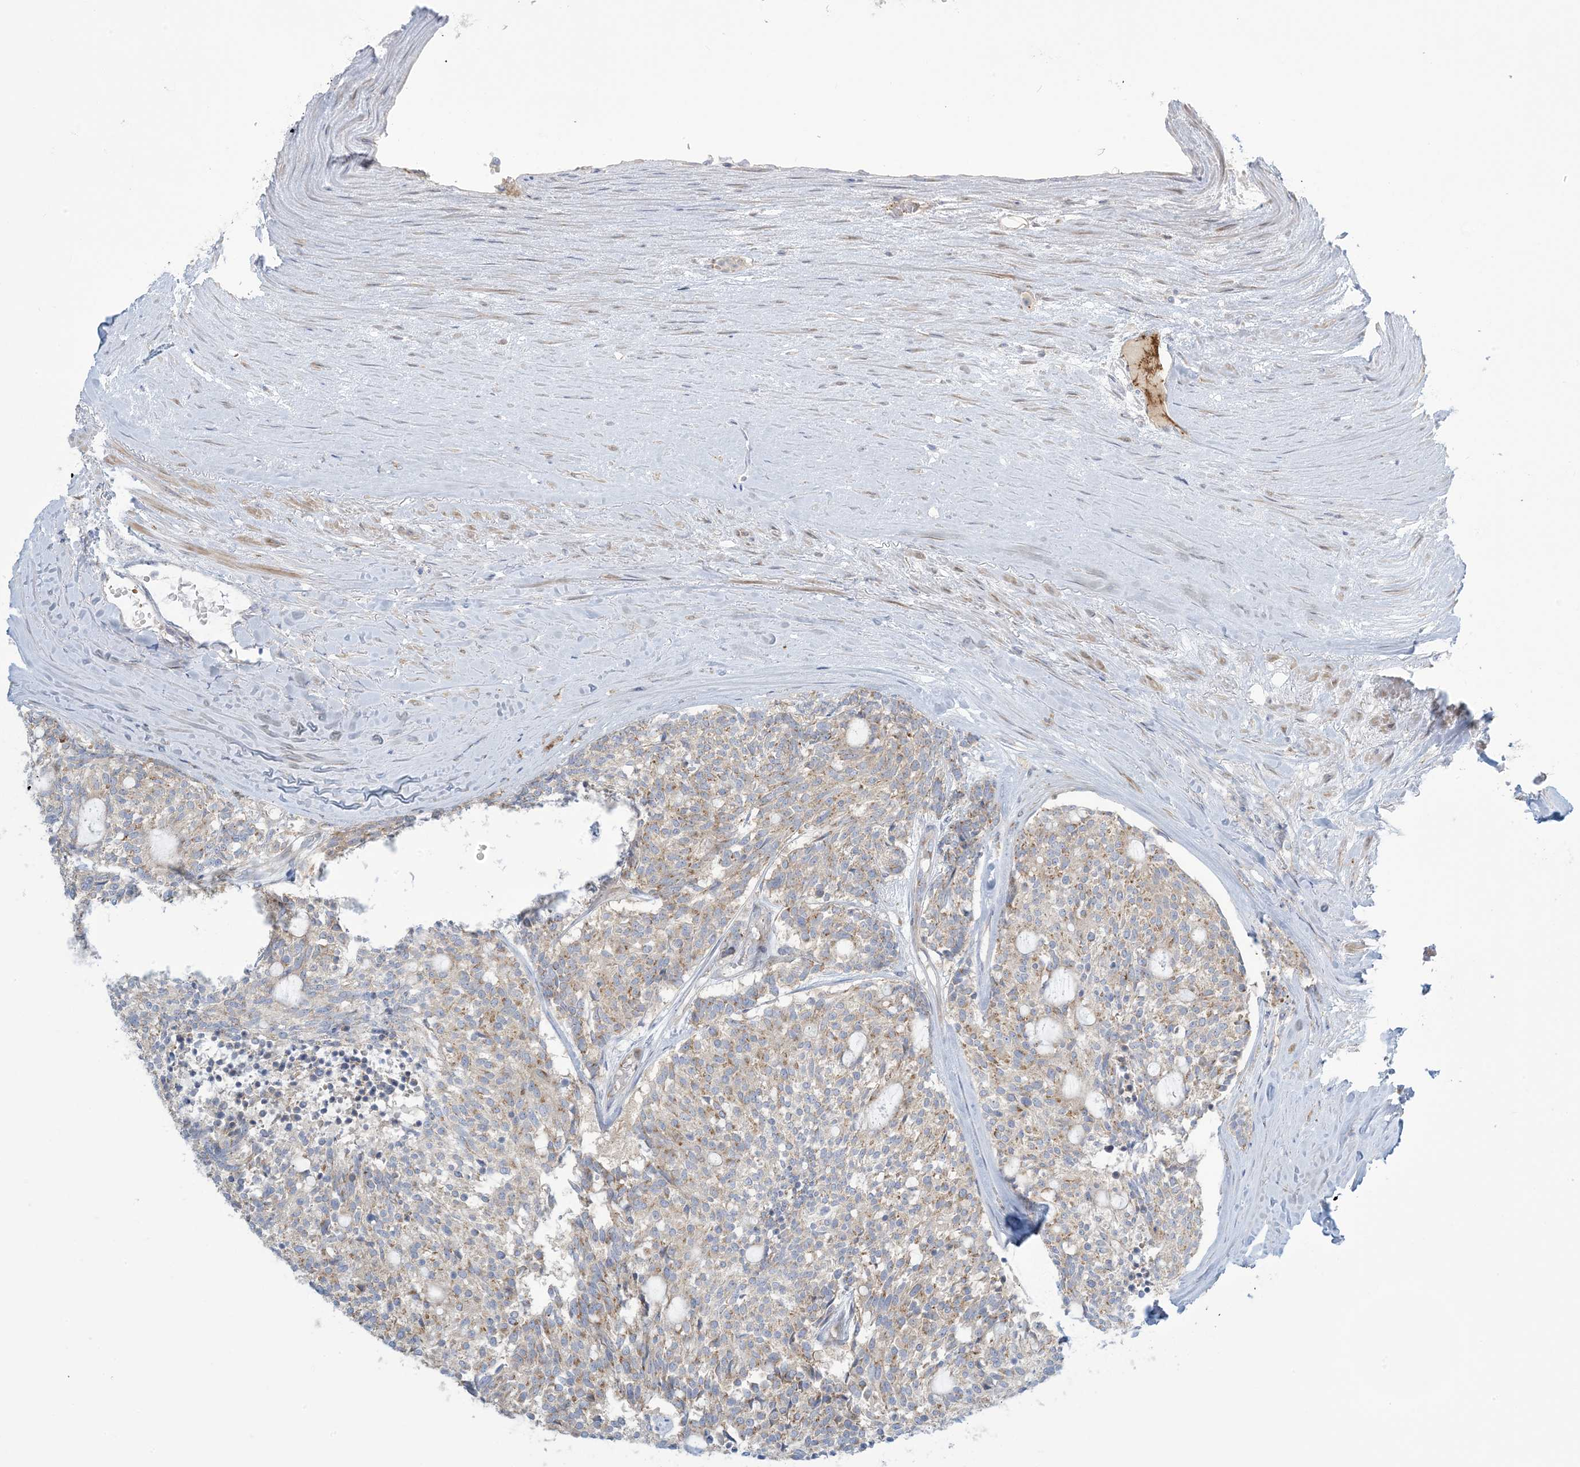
{"staining": {"intensity": "moderate", "quantity": ">75%", "location": "cytoplasmic/membranous"}, "tissue": "carcinoid", "cell_type": "Tumor cells", "image_type": "cancer", "snomed": [{"axis": "morphology", "description": "Carcinoid, malignant, NOS"}, {"axis": "topography", "description": "Pancreas"}], "caption": "Moderate cytoplasmic/membranous staining is identified in about >75% of tumor cells in carcinoid (malignant).", "gene": "AFTPH", "patient": {"sex": "female", "age": 54}}